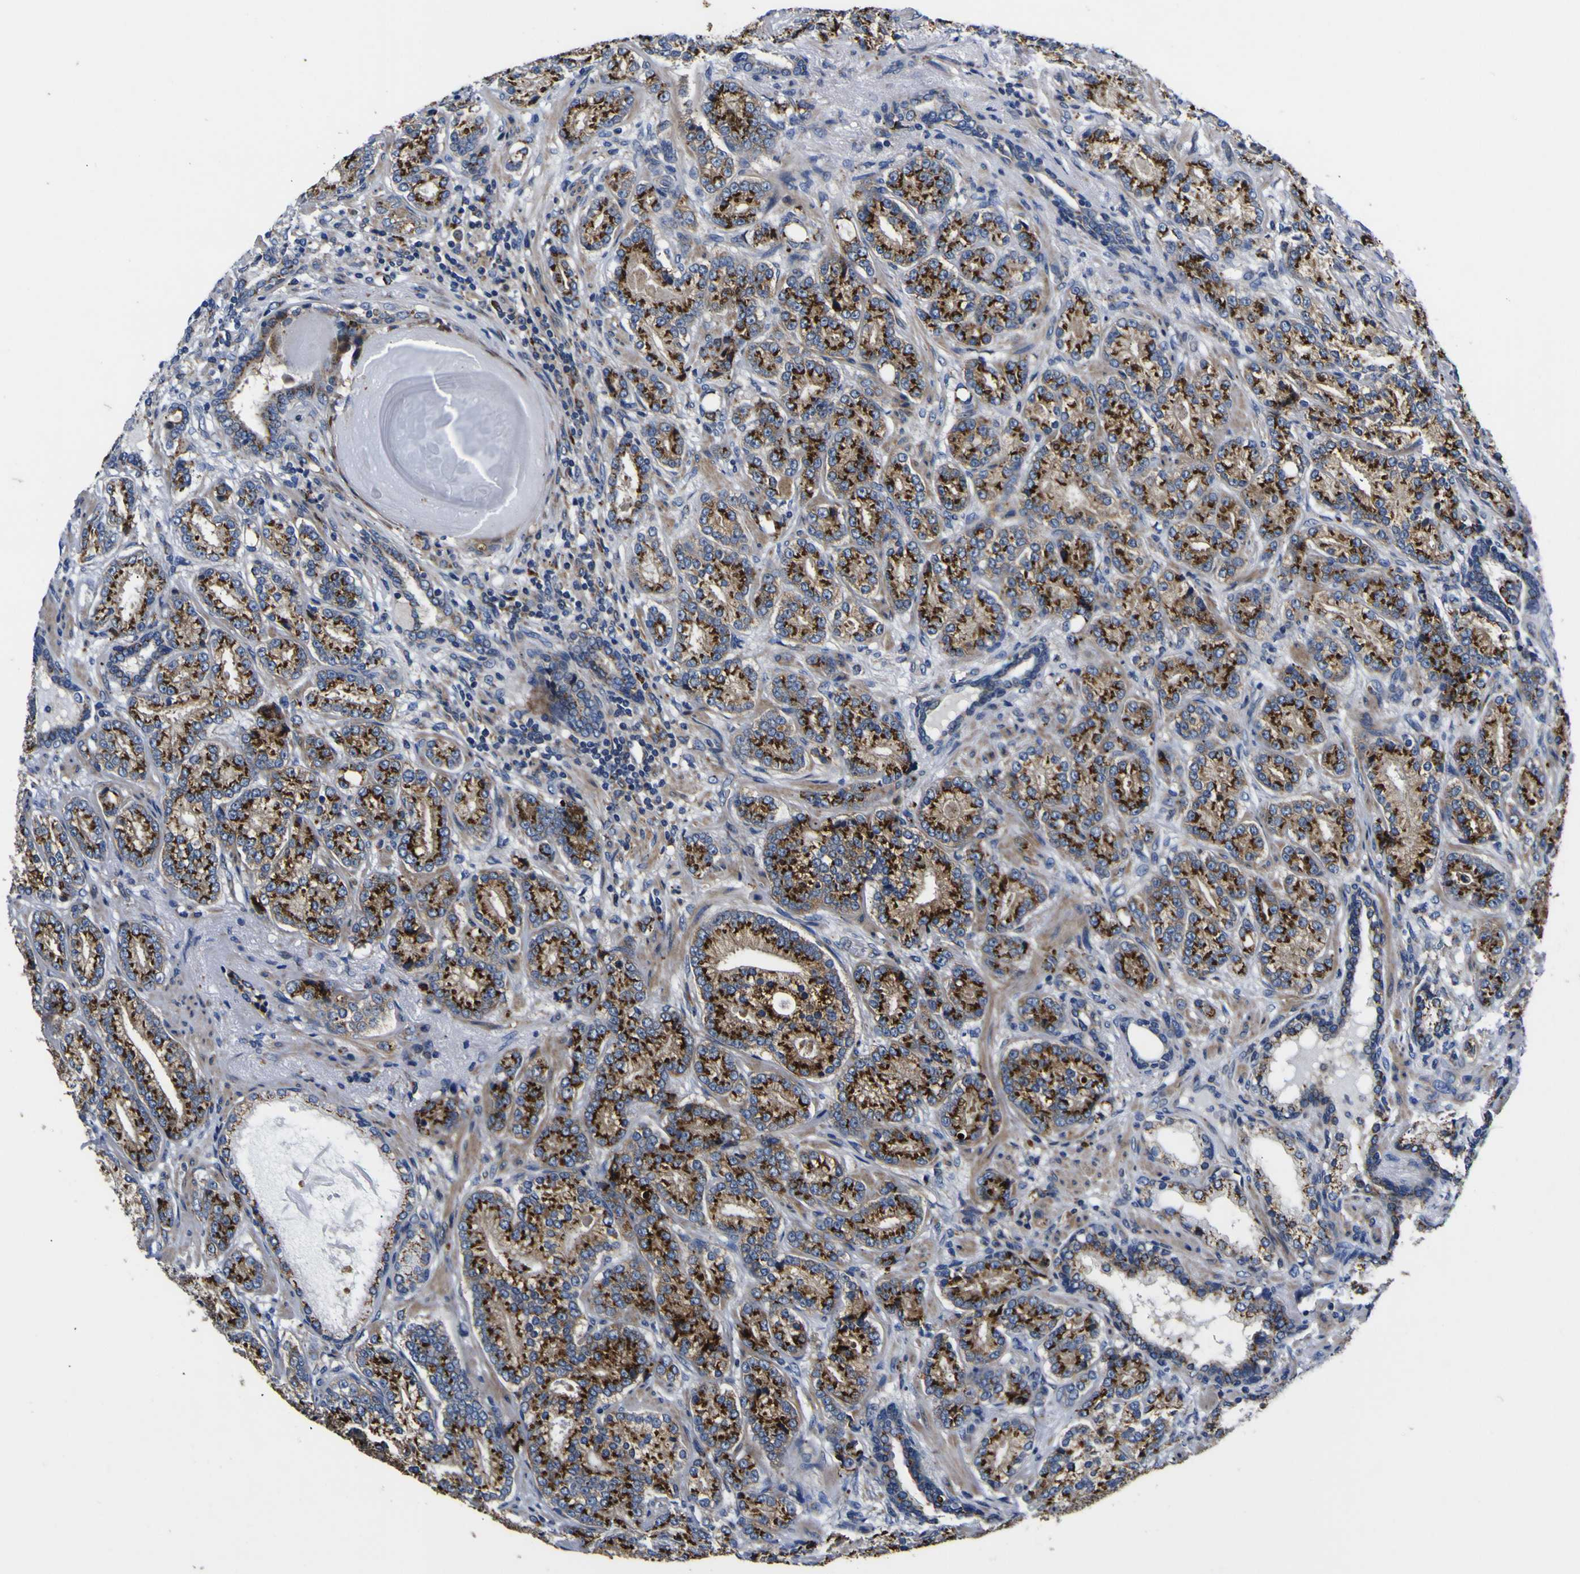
{"staining": {"intensity": "strong", "quantity": ">75%", "location": "cytoplasmic/membranous"}, "tissue": "prostate cancer", "cell_type": "Tumor cells", "image_type": "cancer", "snomed": [{"axis": "morphology", "description": "Adenocarcinoma, High grade"}, {"axis": "topography", "description": "Prostate"}], "caption": "This is a micrograph of immunohistochemistry staining of adenocarcinoma (high-grade) (prostate), which shows strong expression in the cytoplasmic/membranous of tumor cells.", "gene": "COA1", "patient": {"sex": "male", "age": 61}}